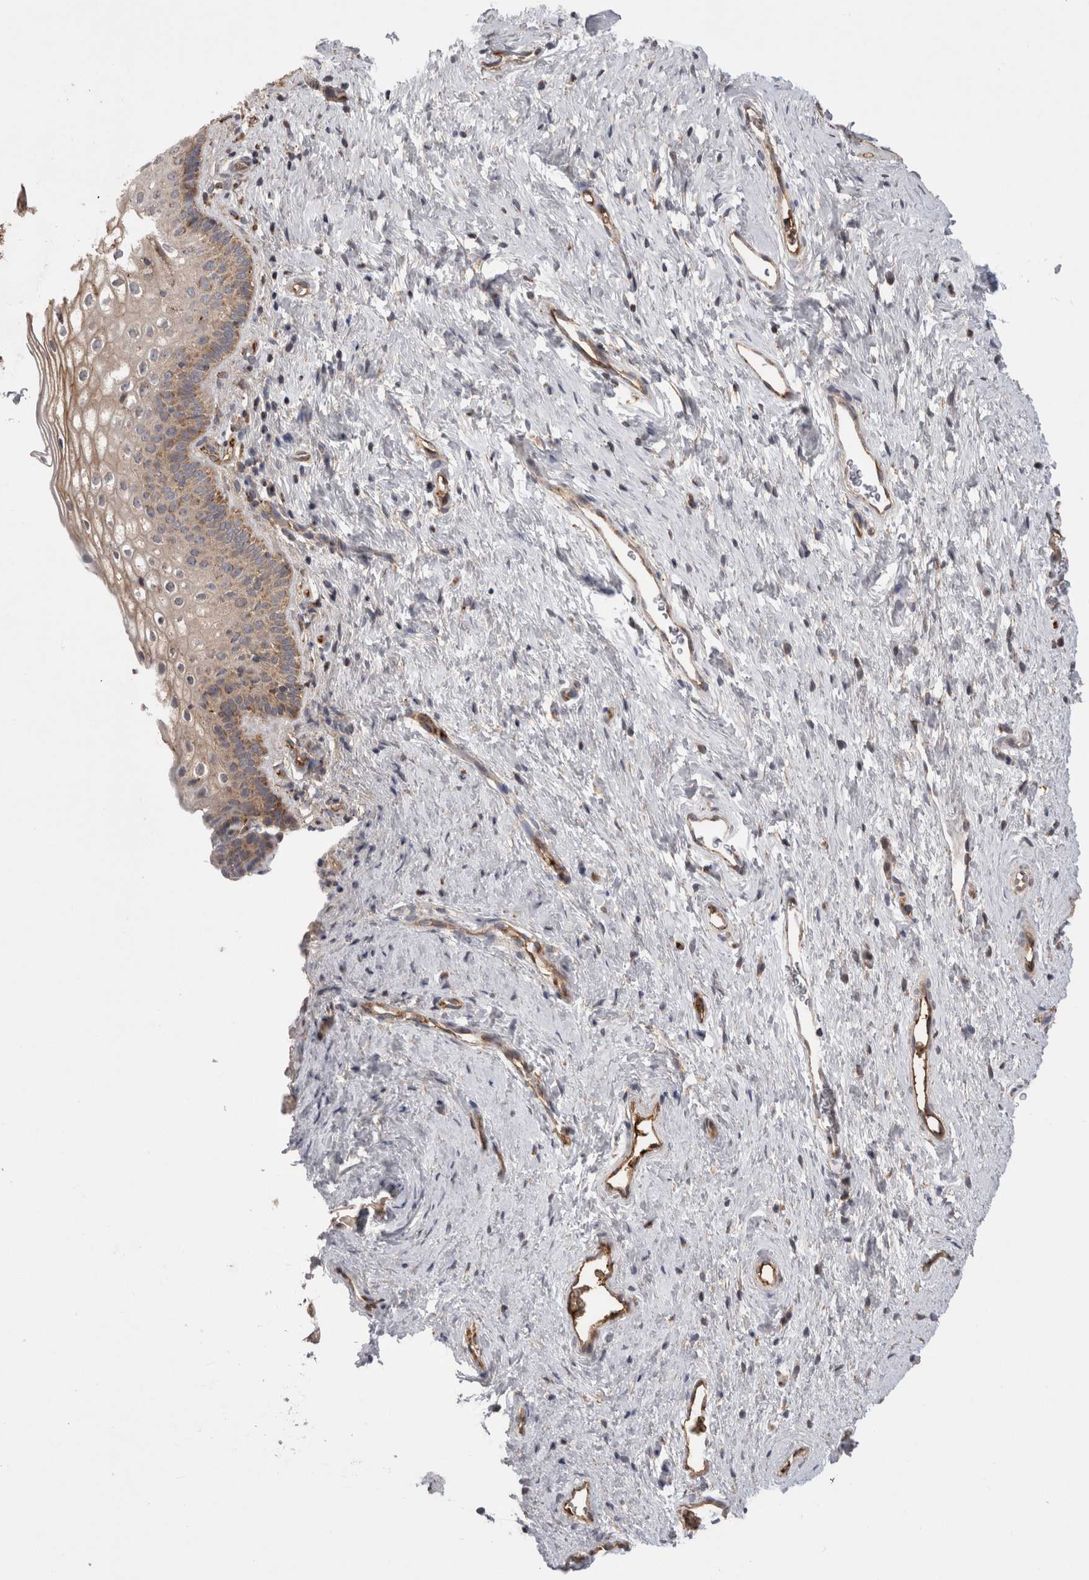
{"staining": {"intensity": "strong", "quantity": "<25%", "location": "cytoplasmic/membranous"}, "tissue": "cervix", "cell_type": "Glandular cells", "image_type": "normal", "snomed": [{"axis": "morphology", "description": "Normal tissue, NOS"}, {"axis": "topography", "description": "Cervix"}], "caption": "Cervix stained for a protein reveals strong cytoplasmic/membranous positivity in glandular cells. Using DAB (brown) and hematoxylin (blue) stains, captured at high magnification using brightfield microscopy.", "gene": "DARS2", "patient": {"sex": "female", "age": 27}}